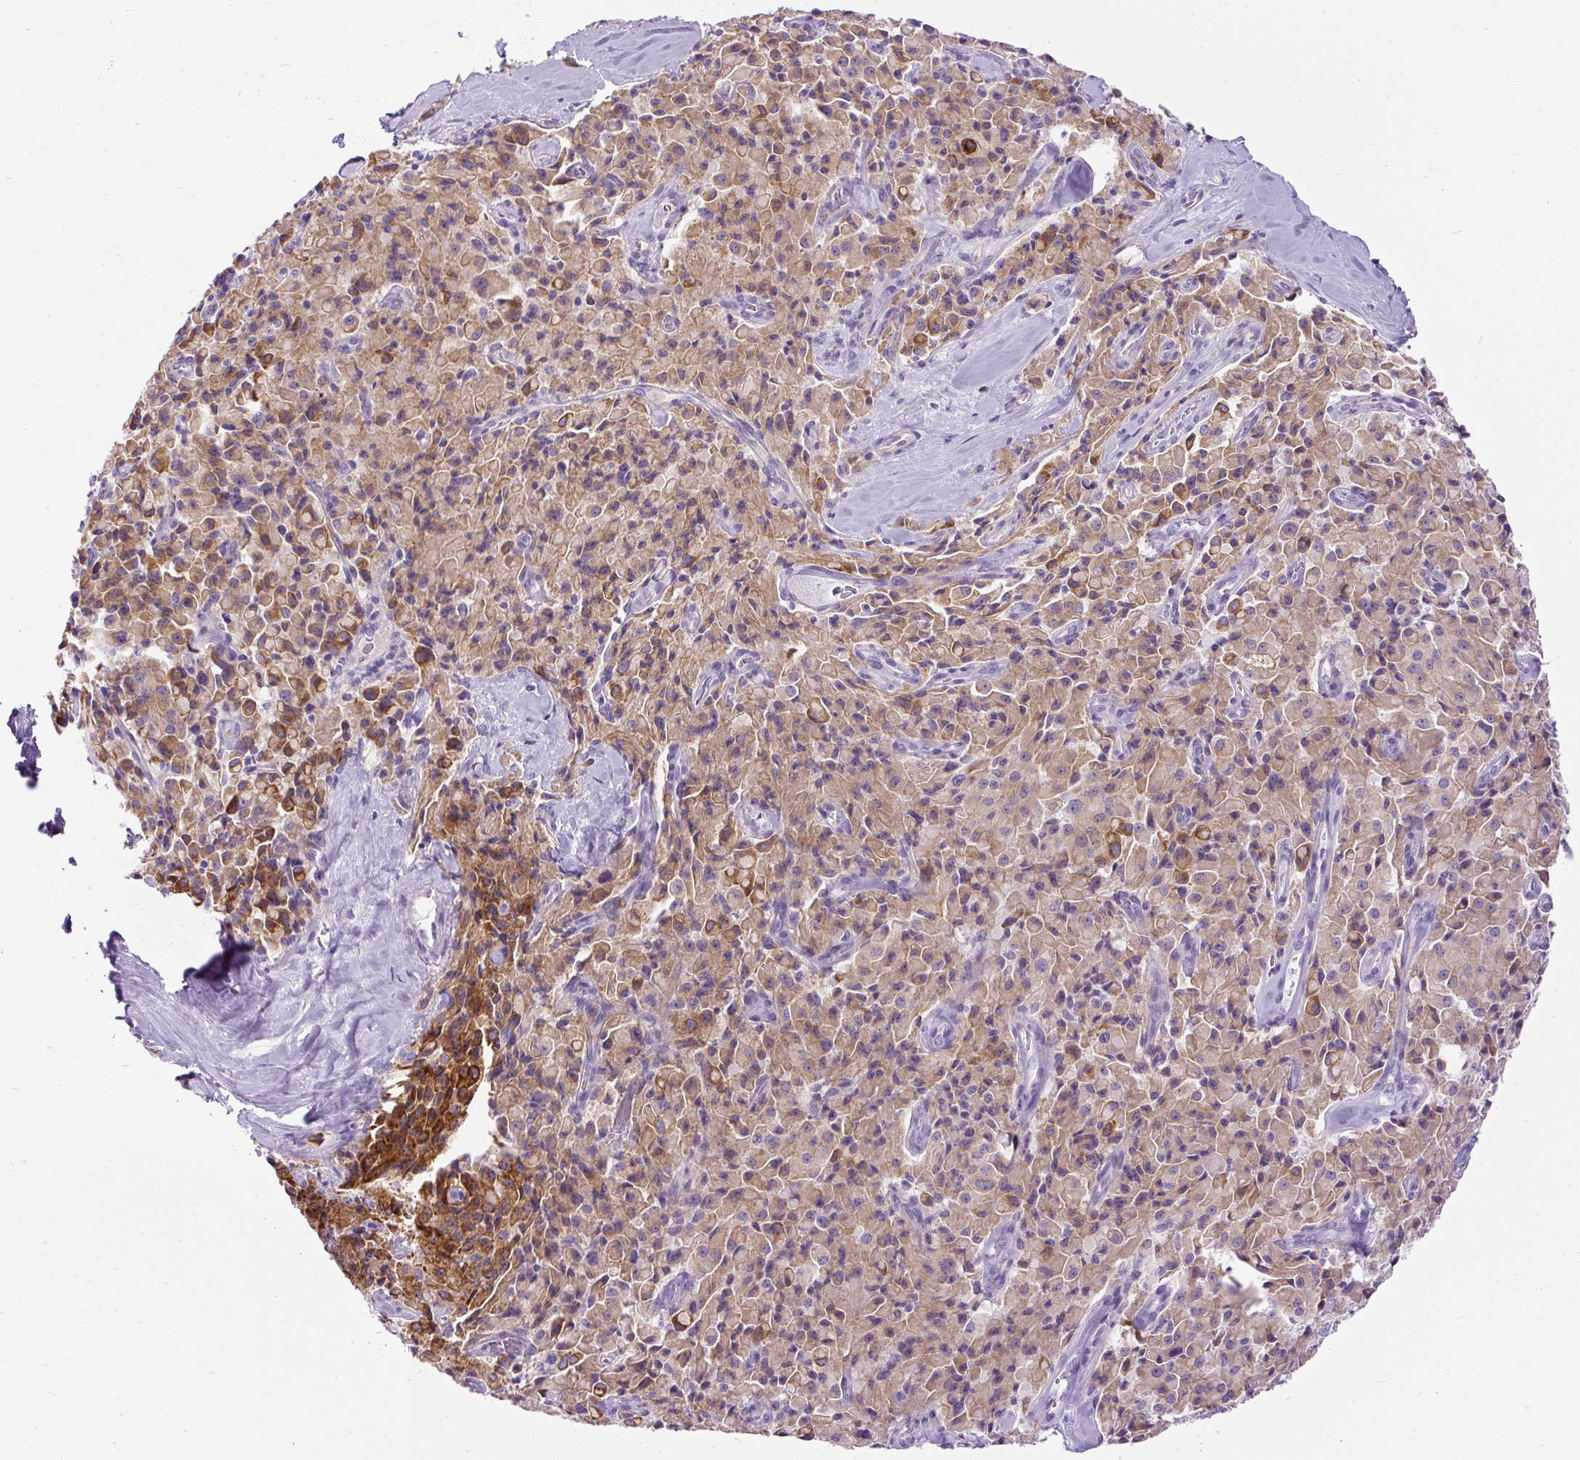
{"staining": {"intensity": "moderate", "quantity": ">75%", "location": "cytoplasmic/membranous"}, "tissue": "pancreatic cancer", "cell_type": "Tumor cells", "image_type": "cancer", "snomed": [{"axis": "morphology", "description": "Adenocarcinoma, NOS"}, {"axis": "topography", "description": "Pancreas"}], "caption": "Moderate cytoplasmic/membranous expression is seen in approximately >75% of tumor cells in pancreatic adenocarcinoma. Ihc stains the protein in brown and the nuclei are stained blue.", "gene": "SYBU", "patient": {"sex": "male", "age": 65}}